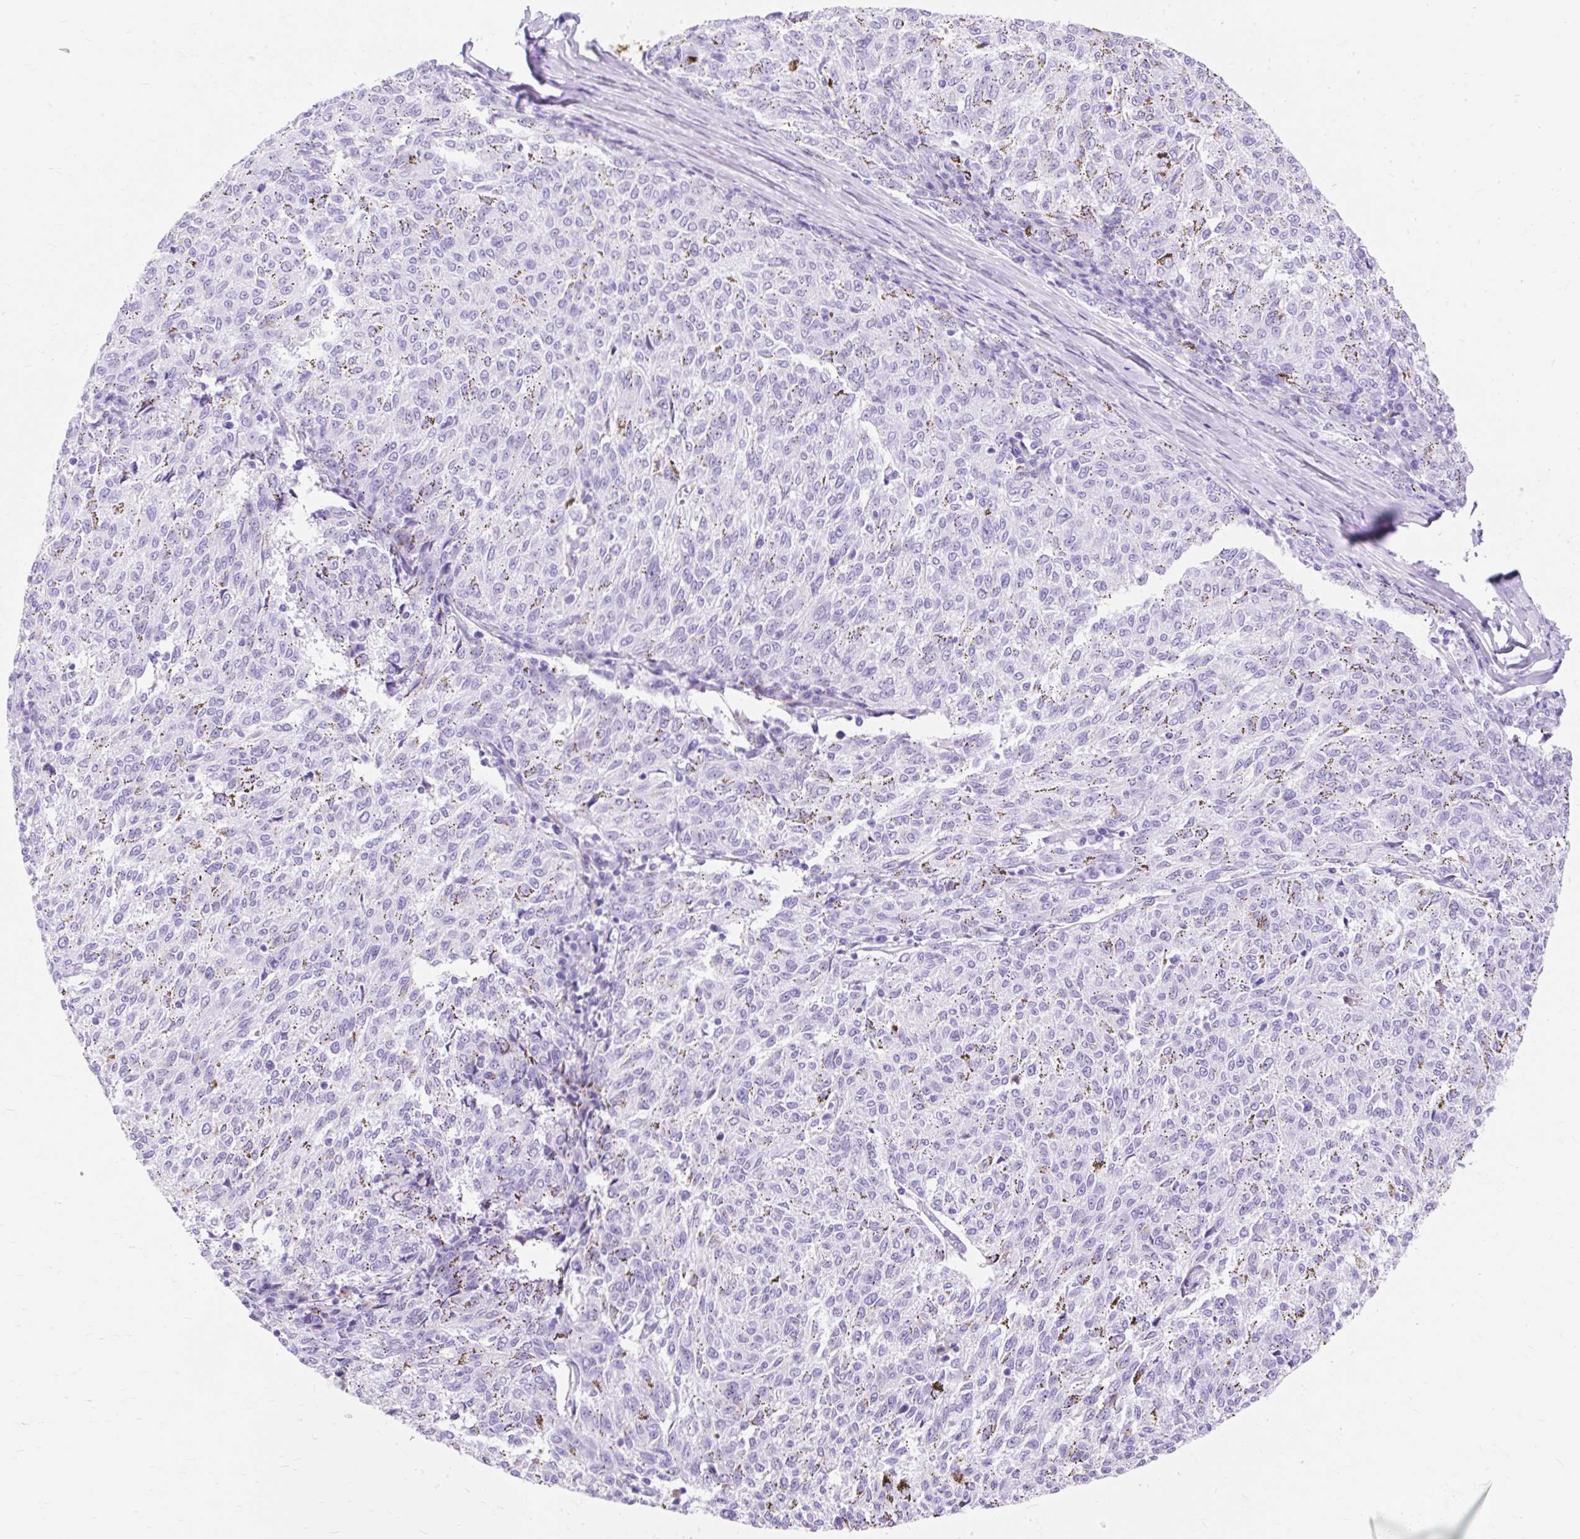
{"staining": {"intensity": "negative", "quantity": "none", "location": "none"}, "tissue": "melanoma", "cell_type": "Tumor cells", "image_type": "cancer", "snomed": [{"axis": "morphology", "description": "Malignant melanoma, NOS"}, {"axis": "topography", "description": "Skin"}], "caption": "Protein analysis of melanoma reveals no significant staining in tumor cells.", "gene": "MBP", "patient": {"sex": "female", "age": 72}}